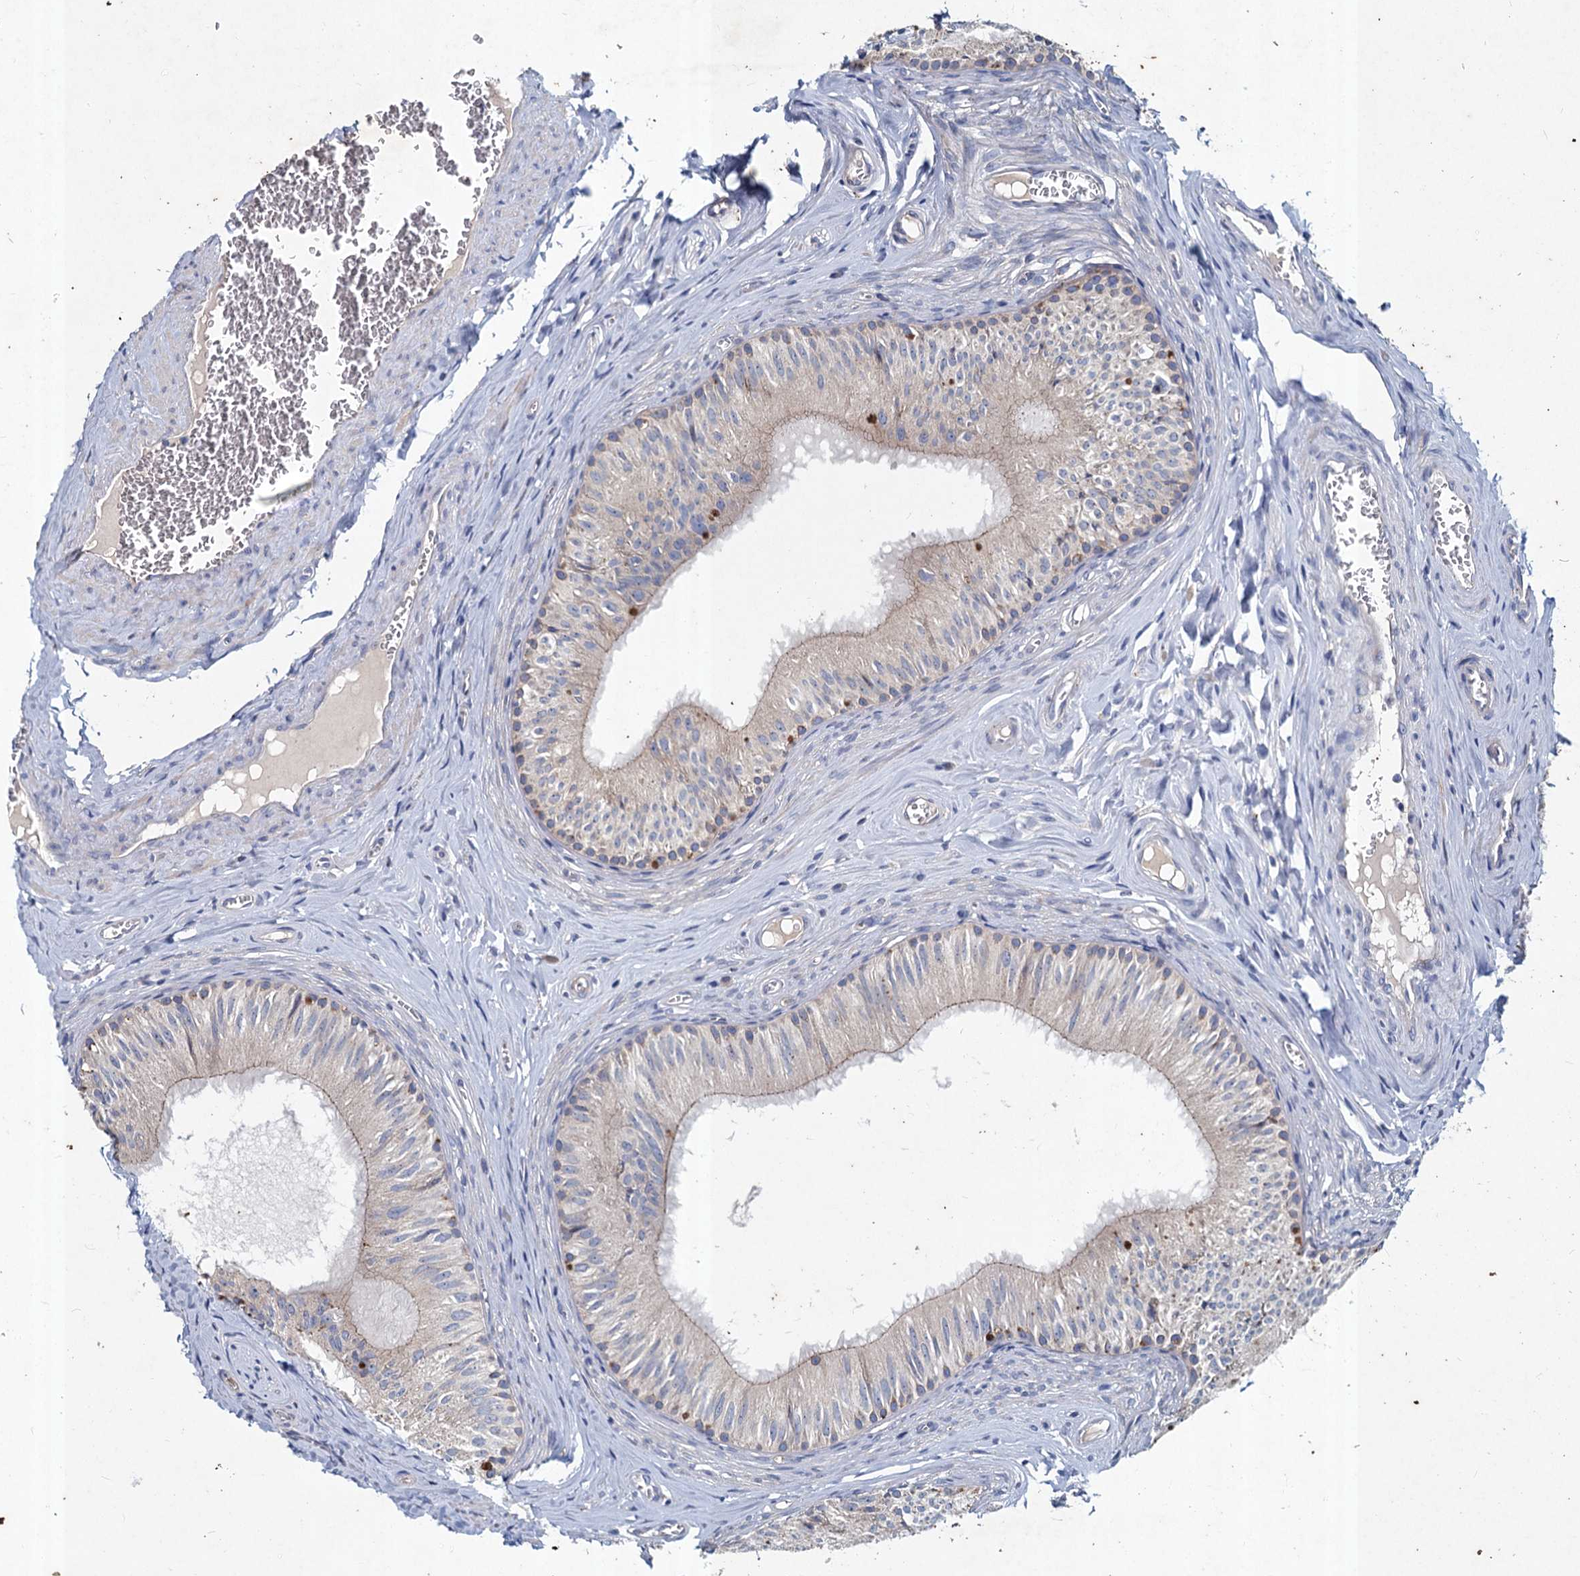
{"staining": {"intensity": "moderate", "quantity": "25%-75%", "location": "cytoplasmic/membranous"}, "tissue": "epididymis", "cell_type": "Glandular cells", "image_type": "normal", "snomed": [{"axis": "morphology", "description": "Normal tissue, NOS"}, {"axis": "topography", "description": "Epididymis"}], "caption": "Glandular cells reveal medium levels of moderate cytoplasmic/membranous staining in about 25%-75% of cells in normal human epididymis.", "gene": "TMX2", "patient": {"sex": "male", "age": 46}}